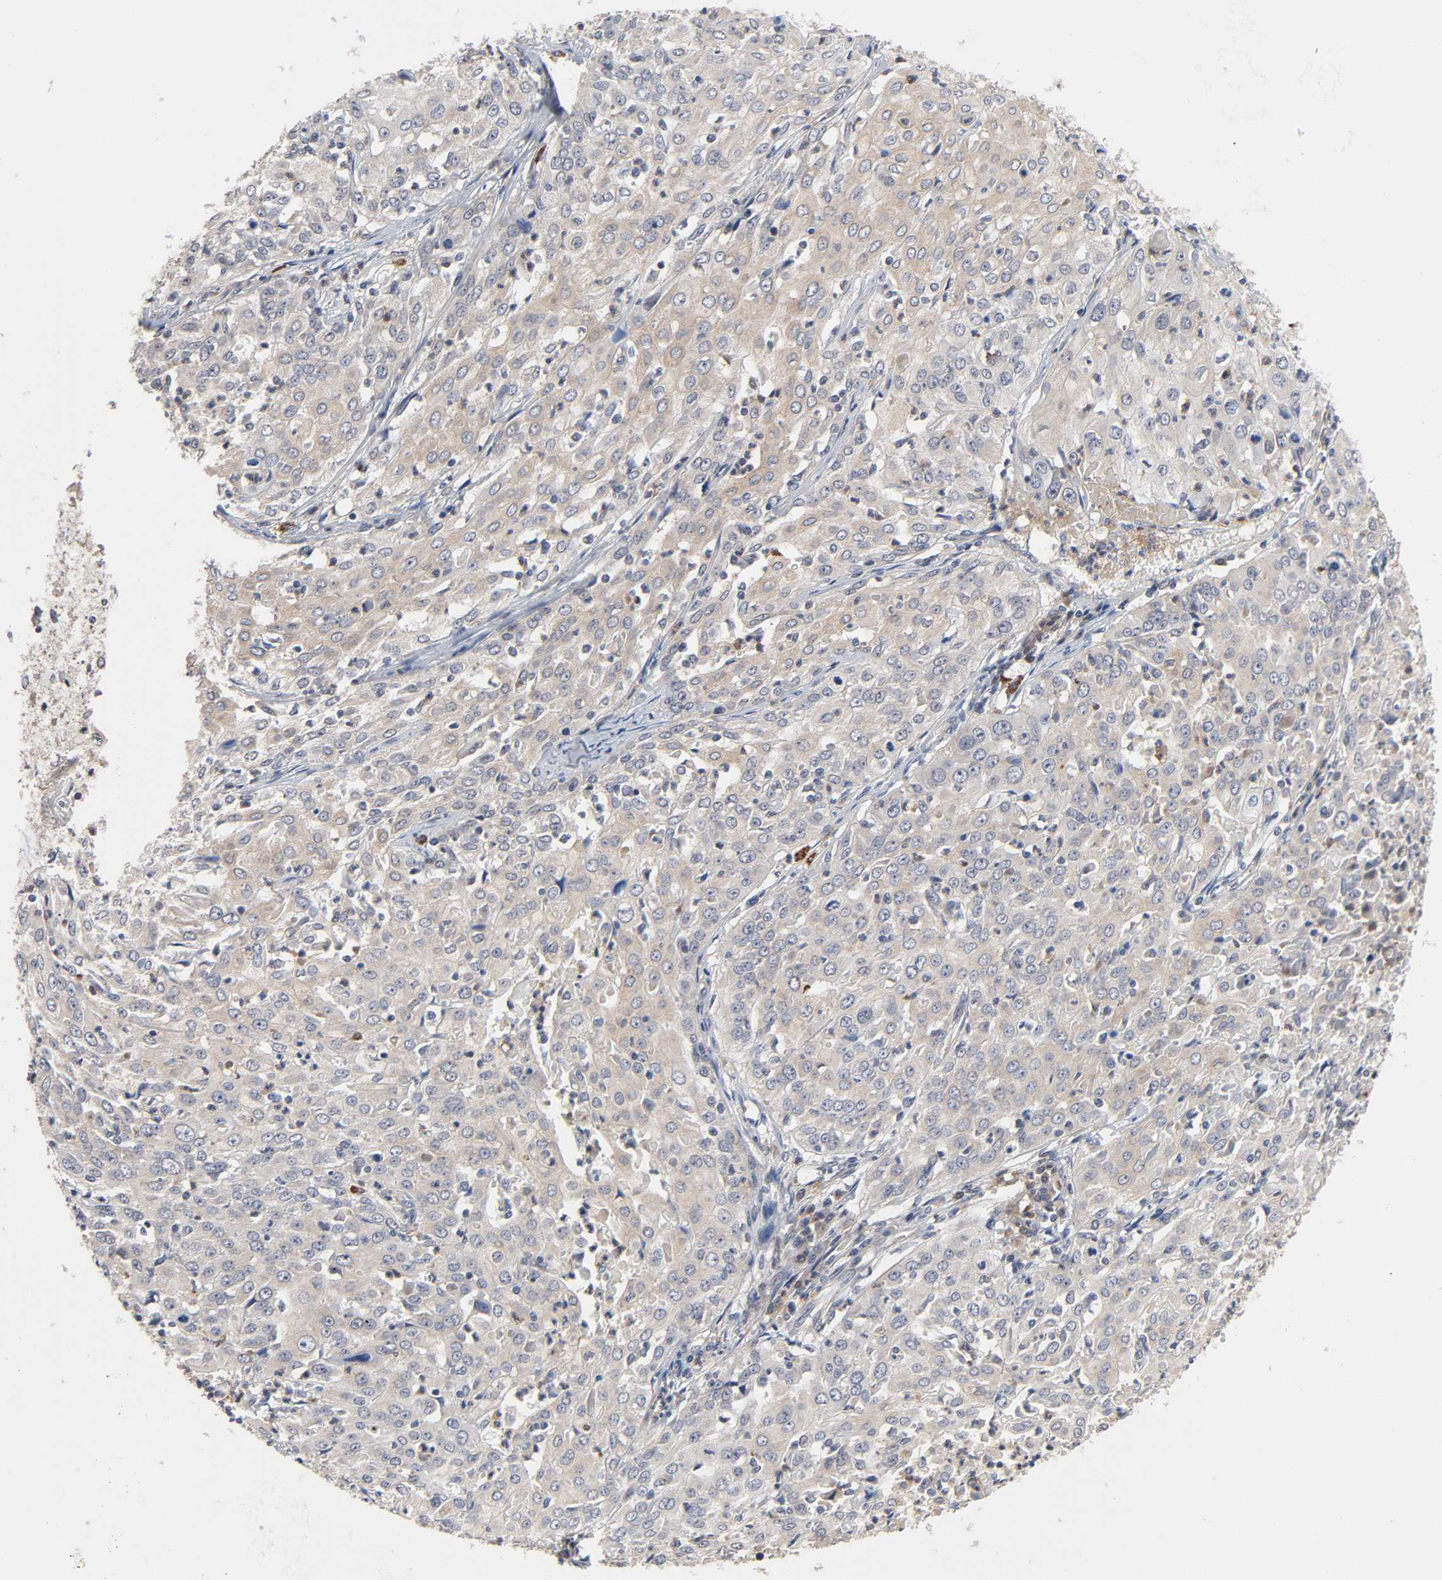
{"staining": {"intensity": "weak", "quantity": ">75%", "location": "cytoplasmic/membranous"}, "tissue": "cervical cancer", "cell_type": "Tumor cells", "image_type": "cancer", "snomed": [{"axis": "morphology", "description": "Squamous cell carcinoma, NOS"}, {"axis": "topography", "description": "Cervix"}], "caption": "Weak cytoplasmic/membranous staining is identified in about >75% of tumor cells in squamous cell carcinoma (cervical).", "gene": "CCDC175", "patient": {"sex": "female", "age": 39}}